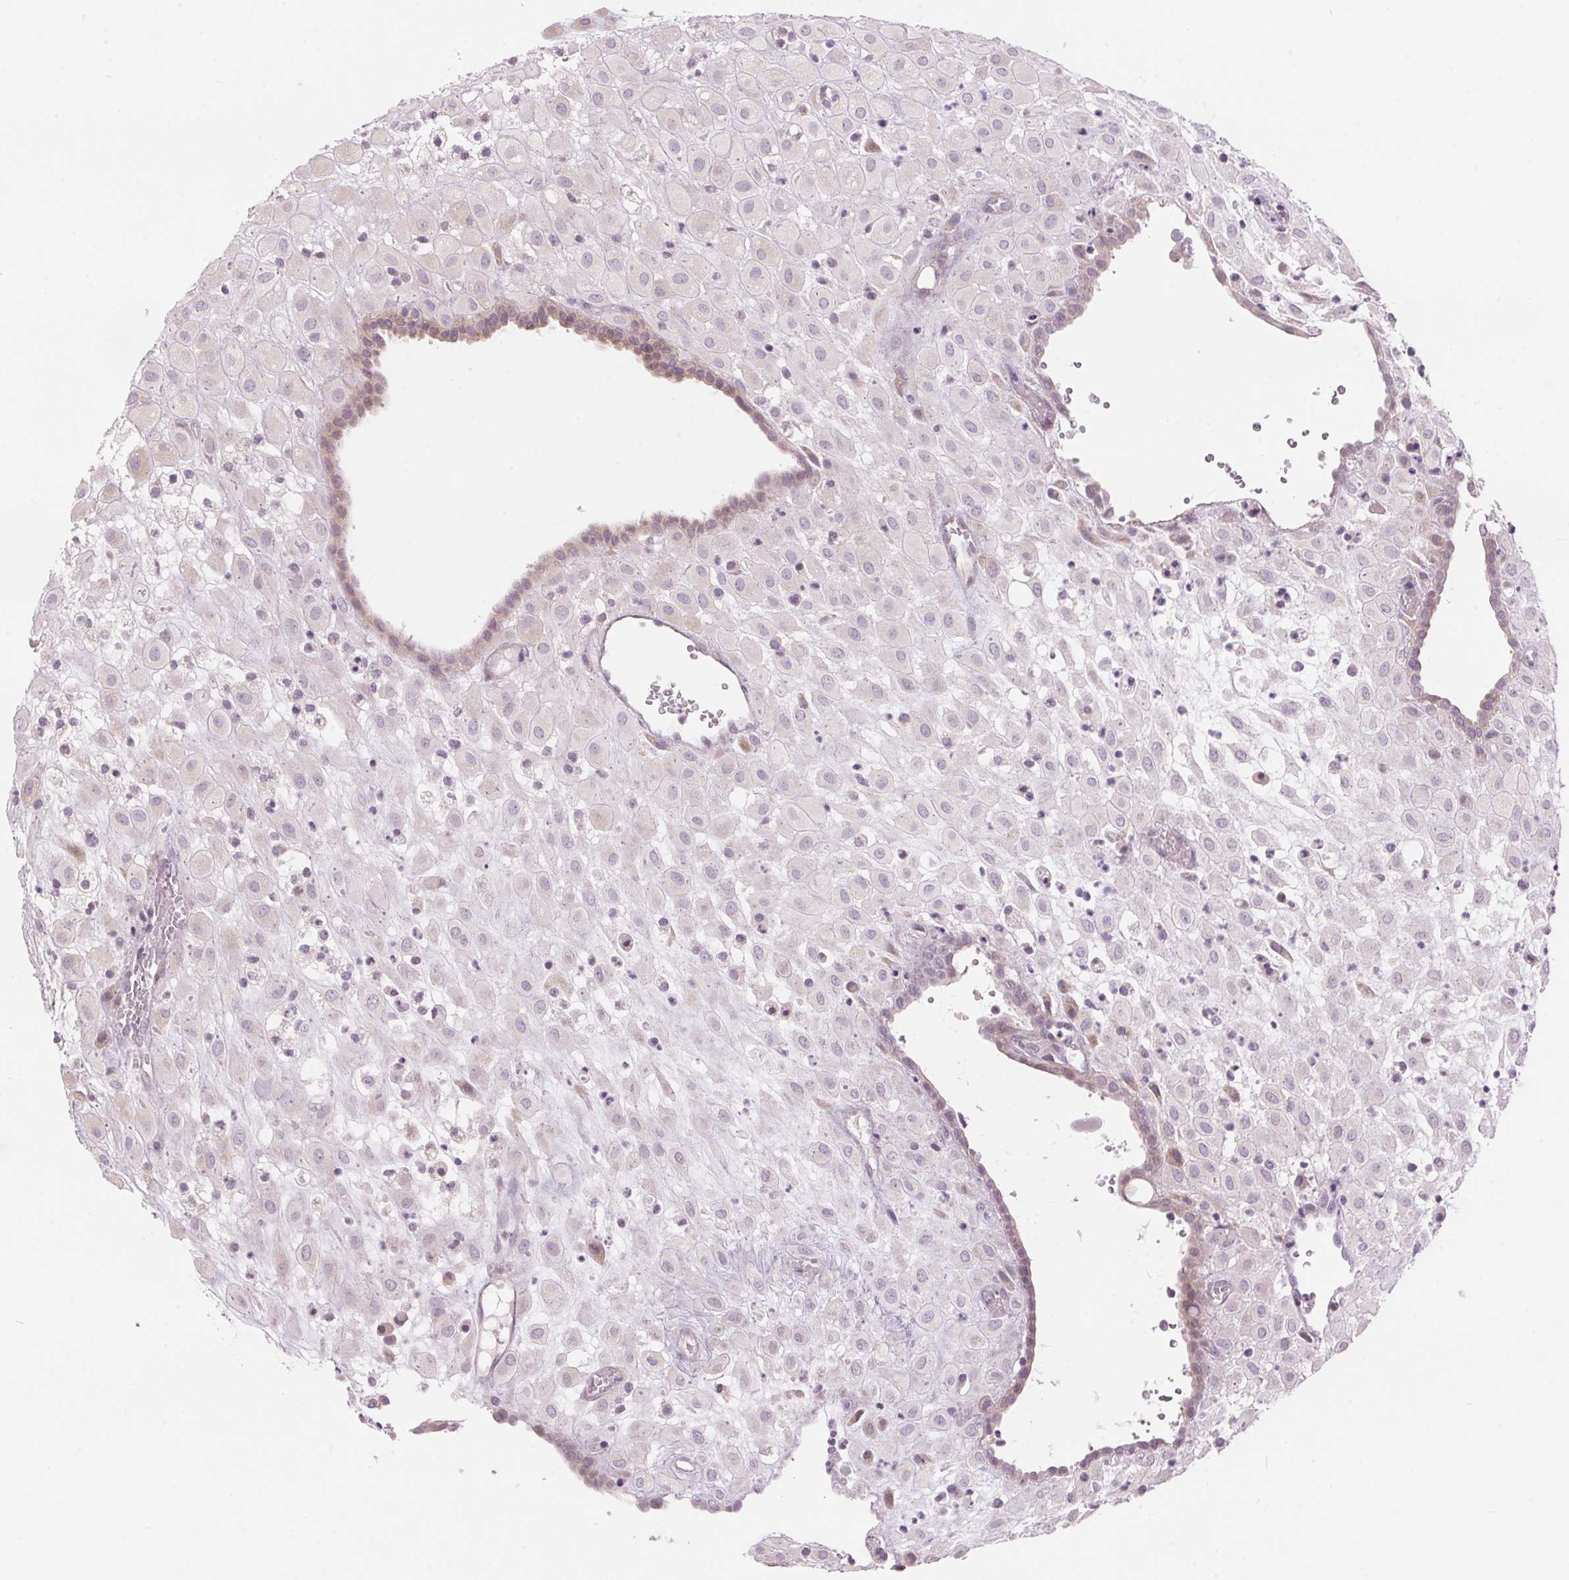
{"staining": {"intensity": "weak", "quantity": "<25%", "location": "cytoplasmic/membranous"}, "tissue": "placenta", "cell_type": "Decidual cells", "image_type": "normal", "snomed": [{"axis": "morphology", "description": "Normal tissue, NOS"}, {"axis": "topography", "description": "Placenta"}], "caption": "Micrograph shows no protein positivity in decidual cells of benign placenta. The staining is performed using DAB (3,3'-diaminobenzidine) brown chromogen with nuclei counter-stained in using hematoxylin.", "gene": "GNMT", "patient": {"sex": "female", "age": 24}}